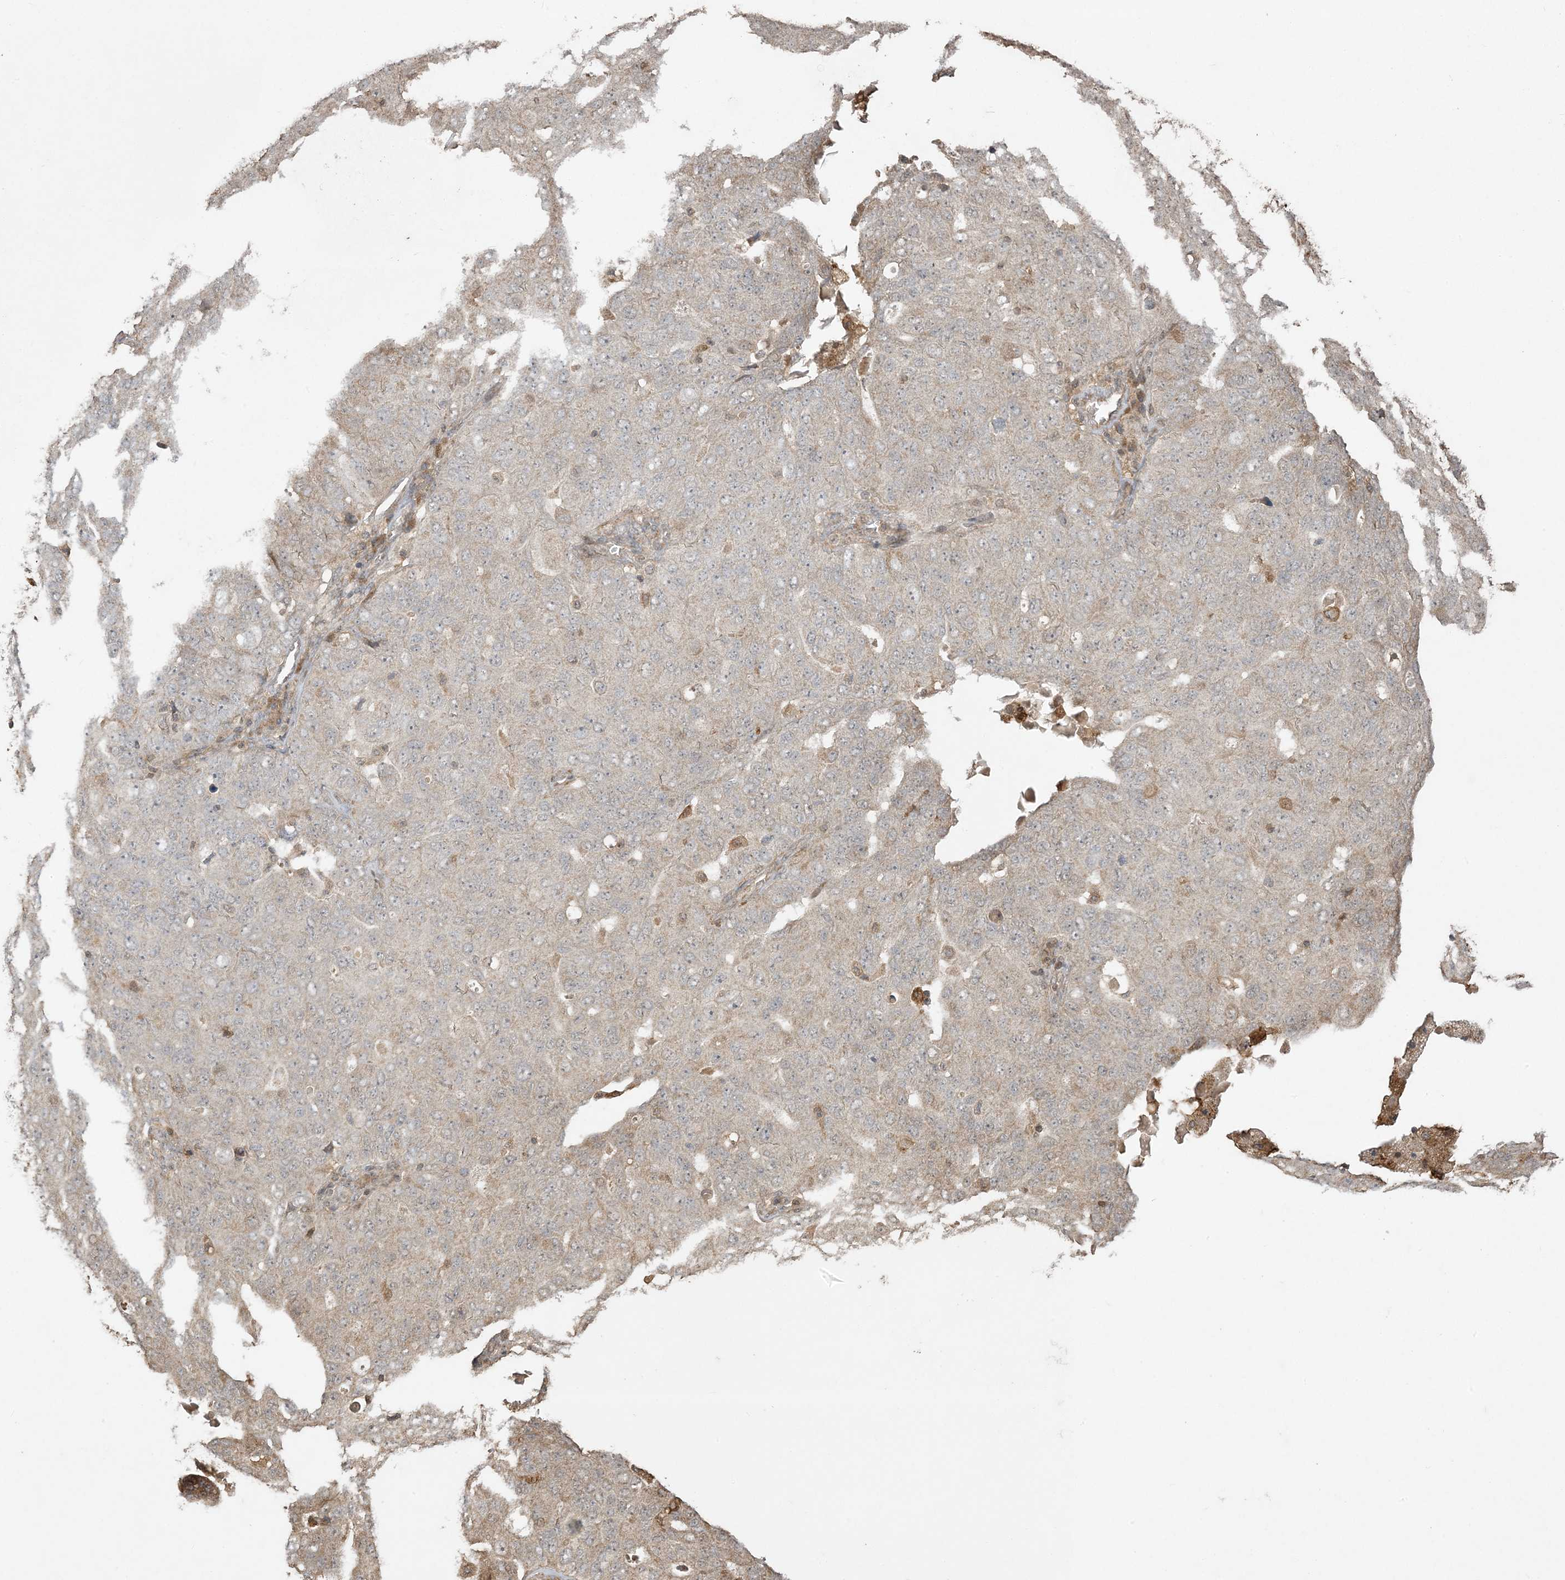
{"staining": {"intensity": "weak", "quantity": "25%-75%", "location": "cytoplasmic/membranous"}, "tissue": "ovarian cancer", "cell_type": "Tumor cells", "image_type": "cancer", "snomed": [{"axis": "morphology", "description": "Carcinoma, endometroid"}, {"axis": "topography", "description": "Ovary"}], "caption": "IHC image of ovarian cancer (endometroid carcinoma) stained for a protein (brown), which displays low levels of weak cytoplasmic/membranous positivity in about 25%-75% of tumor cells.", "gene": "EFCAB8", "patient": {"sex": "female", "age": 62}}